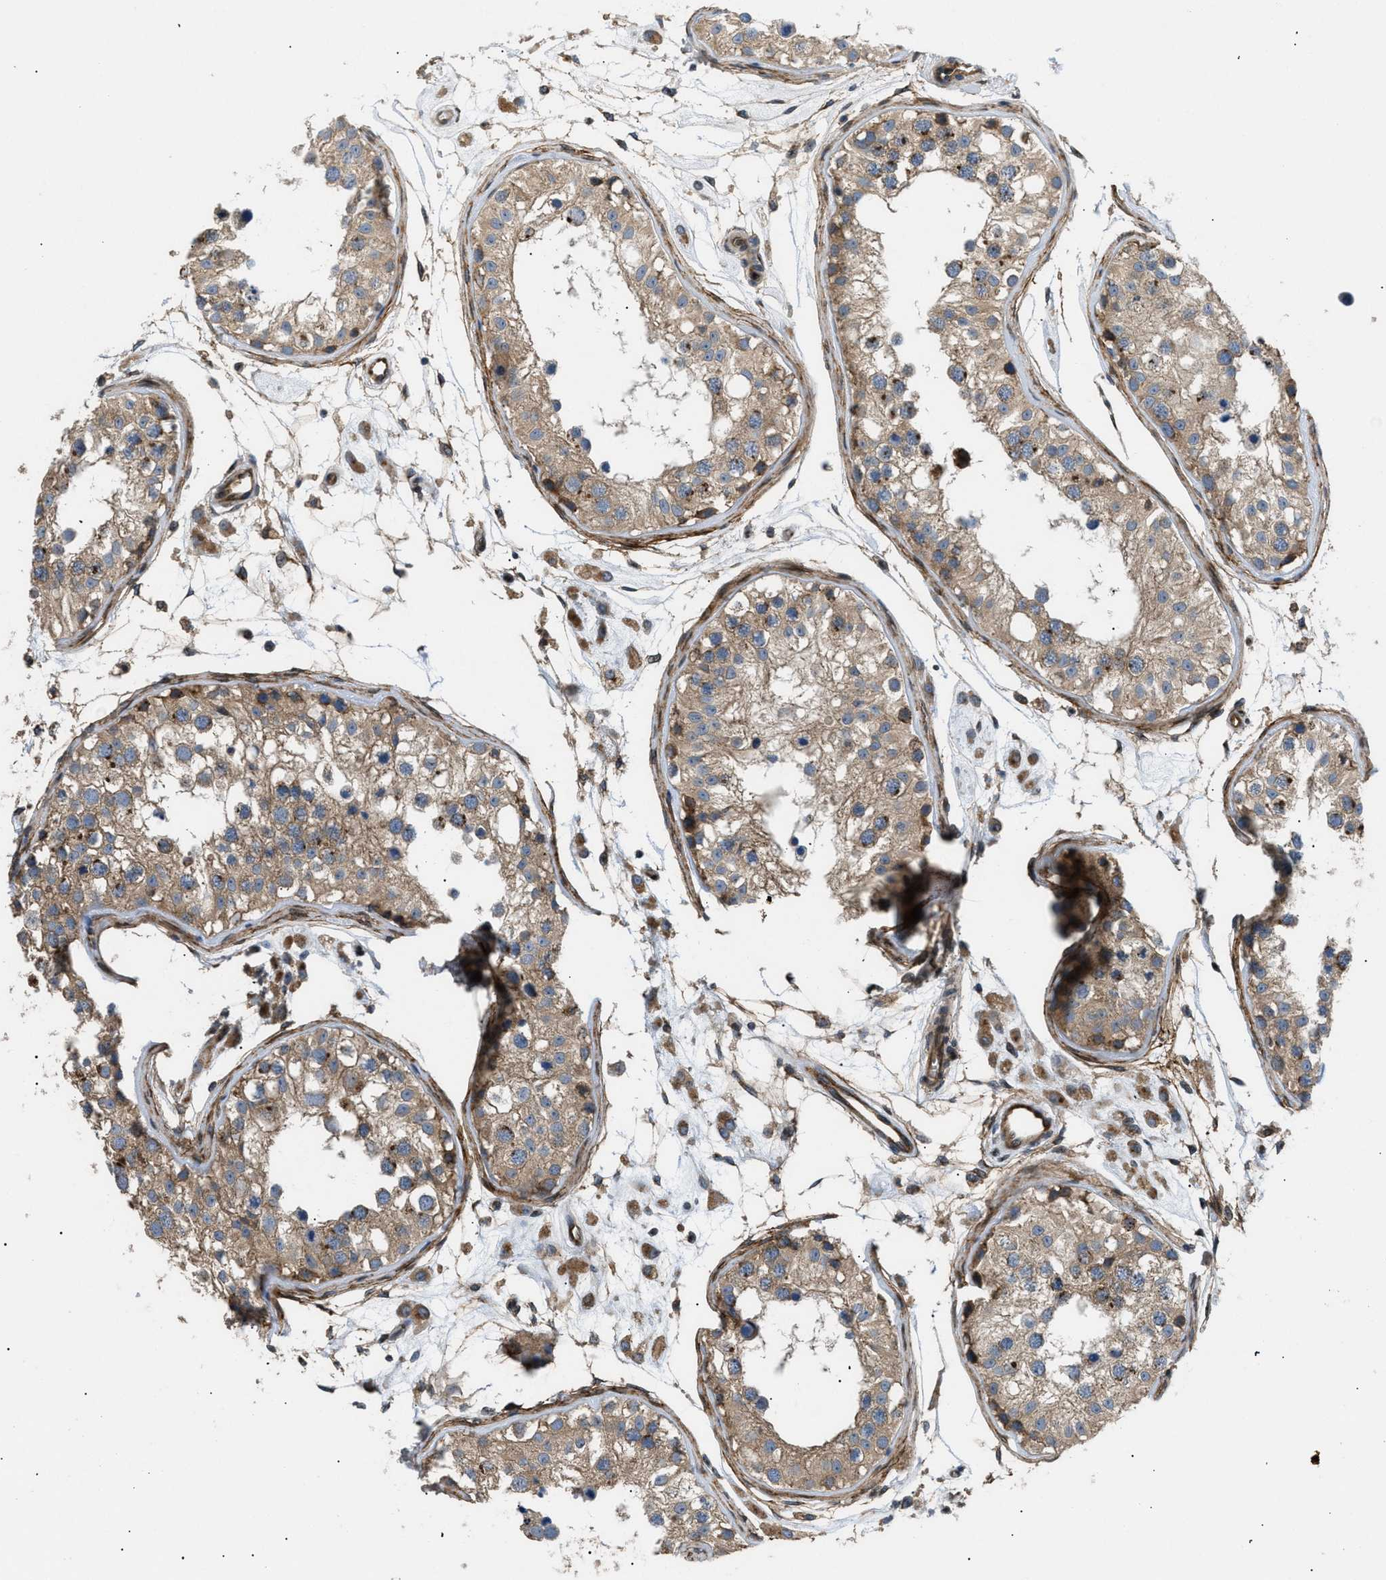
{"staining": {"intensity": "moderate", "quantity": ">75%", "location": "cytoplasmic/membranous"}, "tissue": "testis", "cell_type": "Cells in seminiferous ducts", "image_type": "normal", "snomed": [{"axis": "morphology", "description": "Normal tissue, NOS"}, {"axis": "morphology", "description": "Adenocarcinoma, metastatic, NOS"}, {"axis": "topography", "description": "Testis"}], "caption": "Human testis stained with a brown dye reveals moderate cytoplasmic/membranous positive positivity in approximately >75% of cells in seminiferous ducts.", "gene": "LYSMD3", "patient": {"sex": "male", "age": 26}}